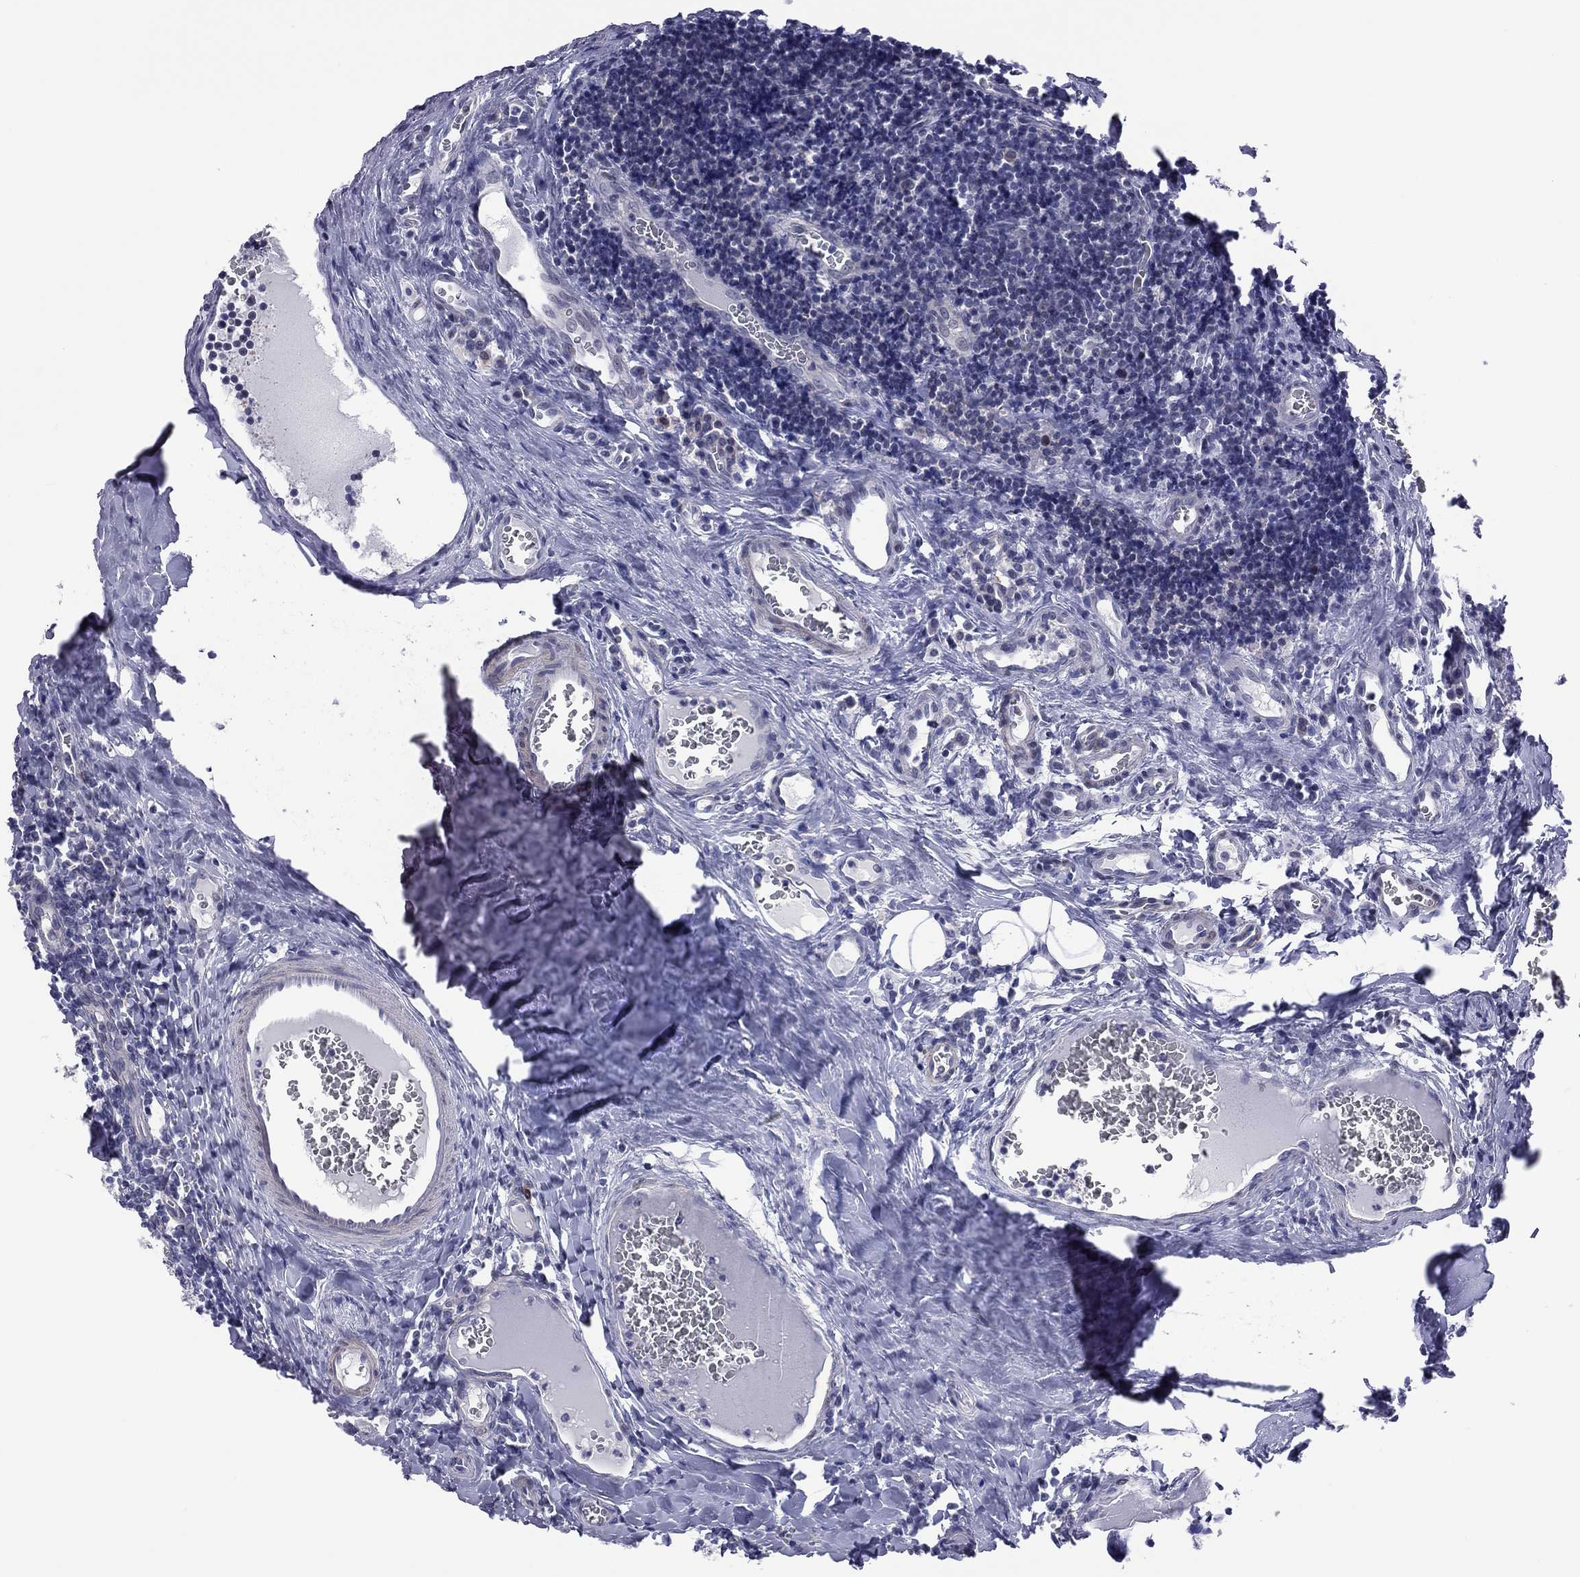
{"staining": {"intensity": "negative", "quantity": "none", "location": "none"}, "tissue": "tonsil", "cell_type": "Germinal center cells", "image_type": "normal", "snomed": [{"axis": "morphology", "description": "Normal tissue, NOS"}, {"axis": "morphology", "description": "Inflammation, NOS"}, {"axis": "topography", "description": "Tonsil"}], "caption": "Immunohistochemistry (IHC) micrograph of unremarkable tonsil: human tonsil stained with DAB exhibits no significant protein staining in germinal center cells. (DAB (3,3'-diaminobenzidine) IHC visualized using brightfield microscopy, high magnification).", "gene": "POU5F2", "patient": {"sex": "female", "age": 31}}